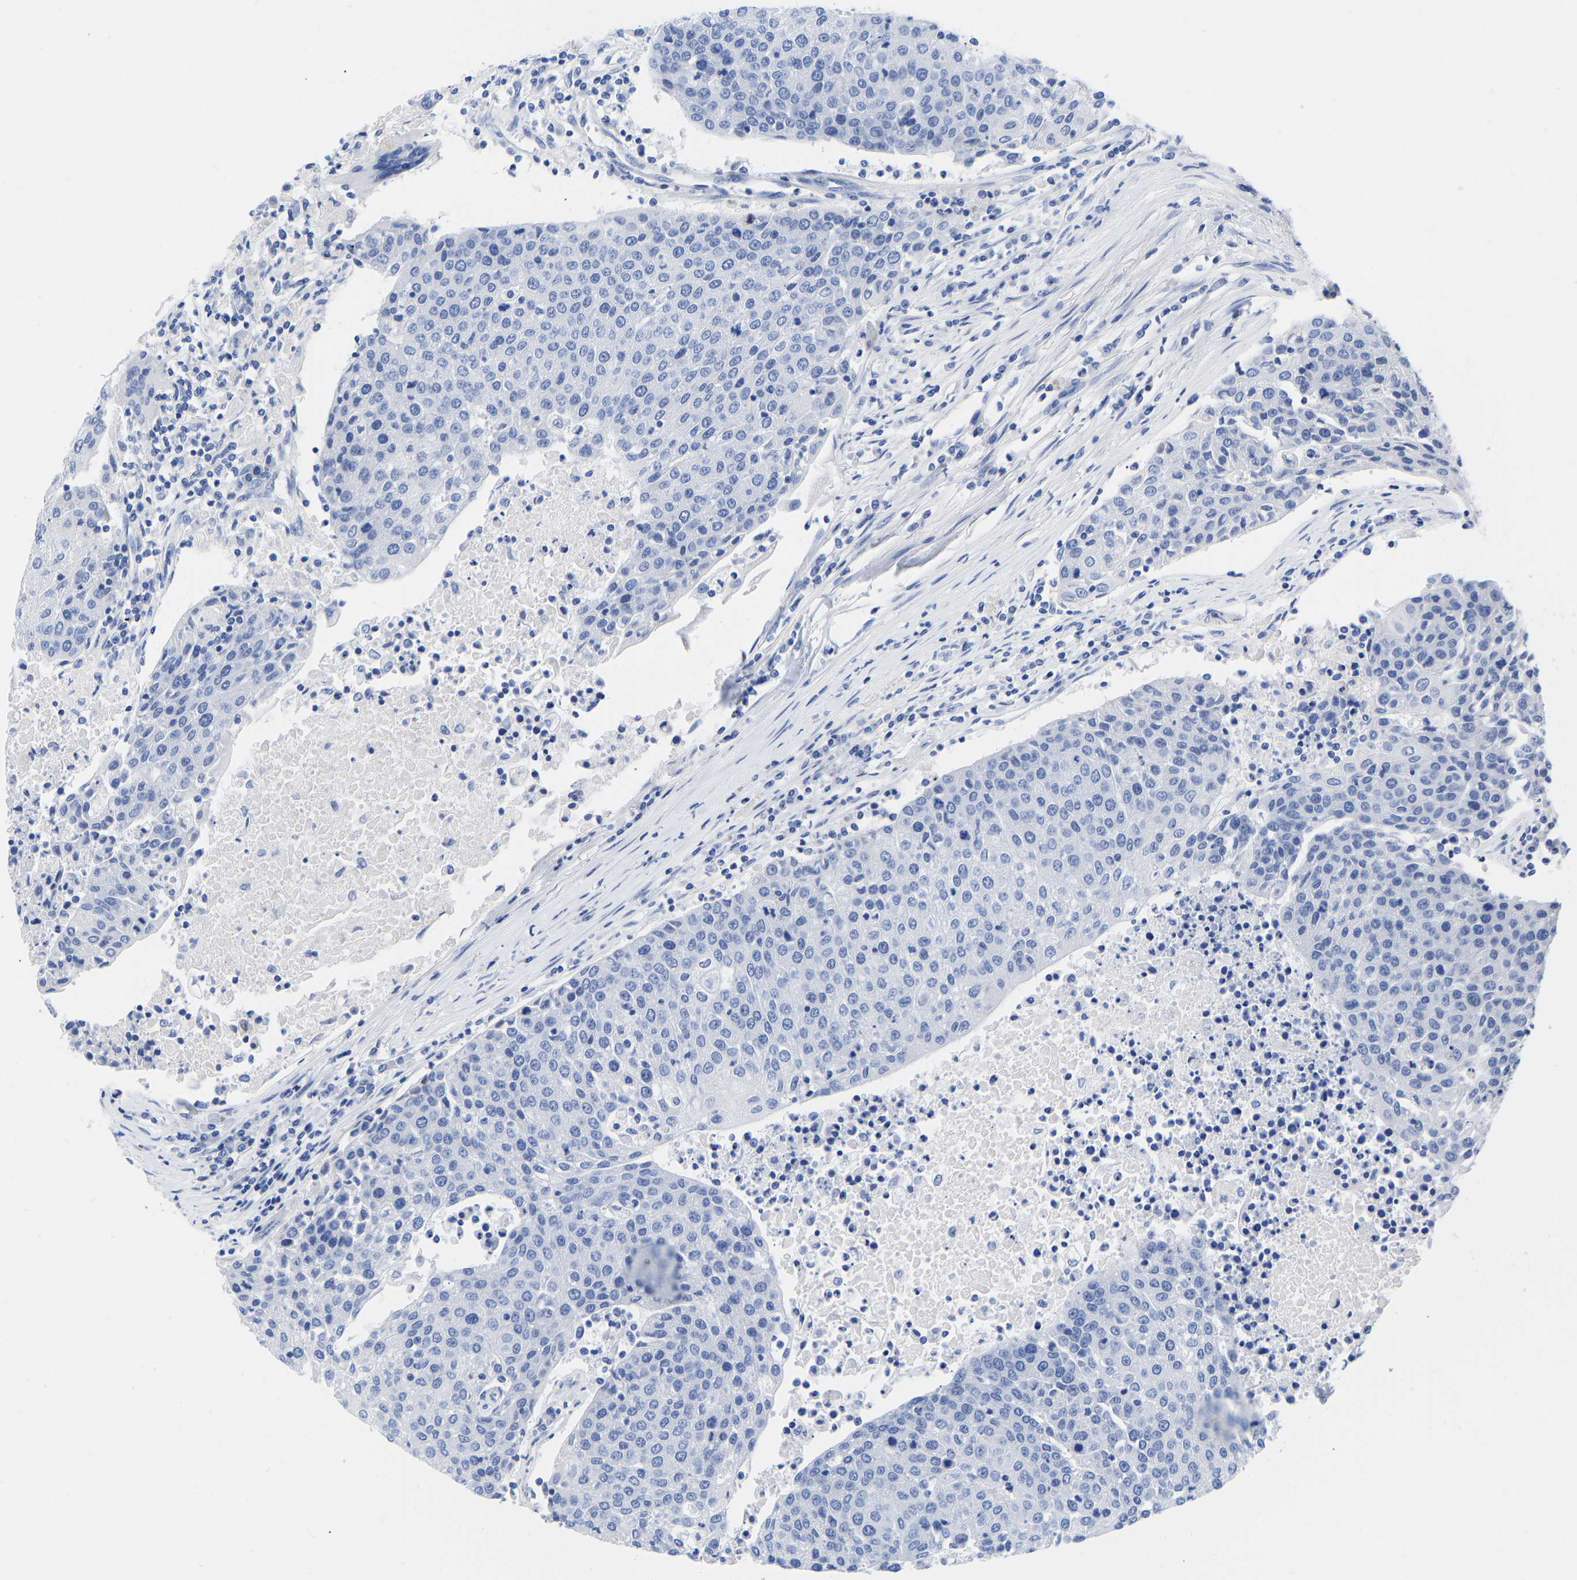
{"staining": {"intensity": "negative", "quantity": "none", "location": "none"}, "tissue": "urothelial cancer", "cell_type": "Tumor cells", "image_type": "cancer", "snomed": [{"axis": "morphology", "description": "Urothelial carcinoma, High grade"}, {"axis": "topography", "description": "Urinary bladder"}], "caption": "The immunohistochemistry (IHC) photomicrograph has no significant positivity in tumor cells of urothelial cancer tissue.", "gene": "GPA33", "patient": {"sex": "female", "age": 85}}